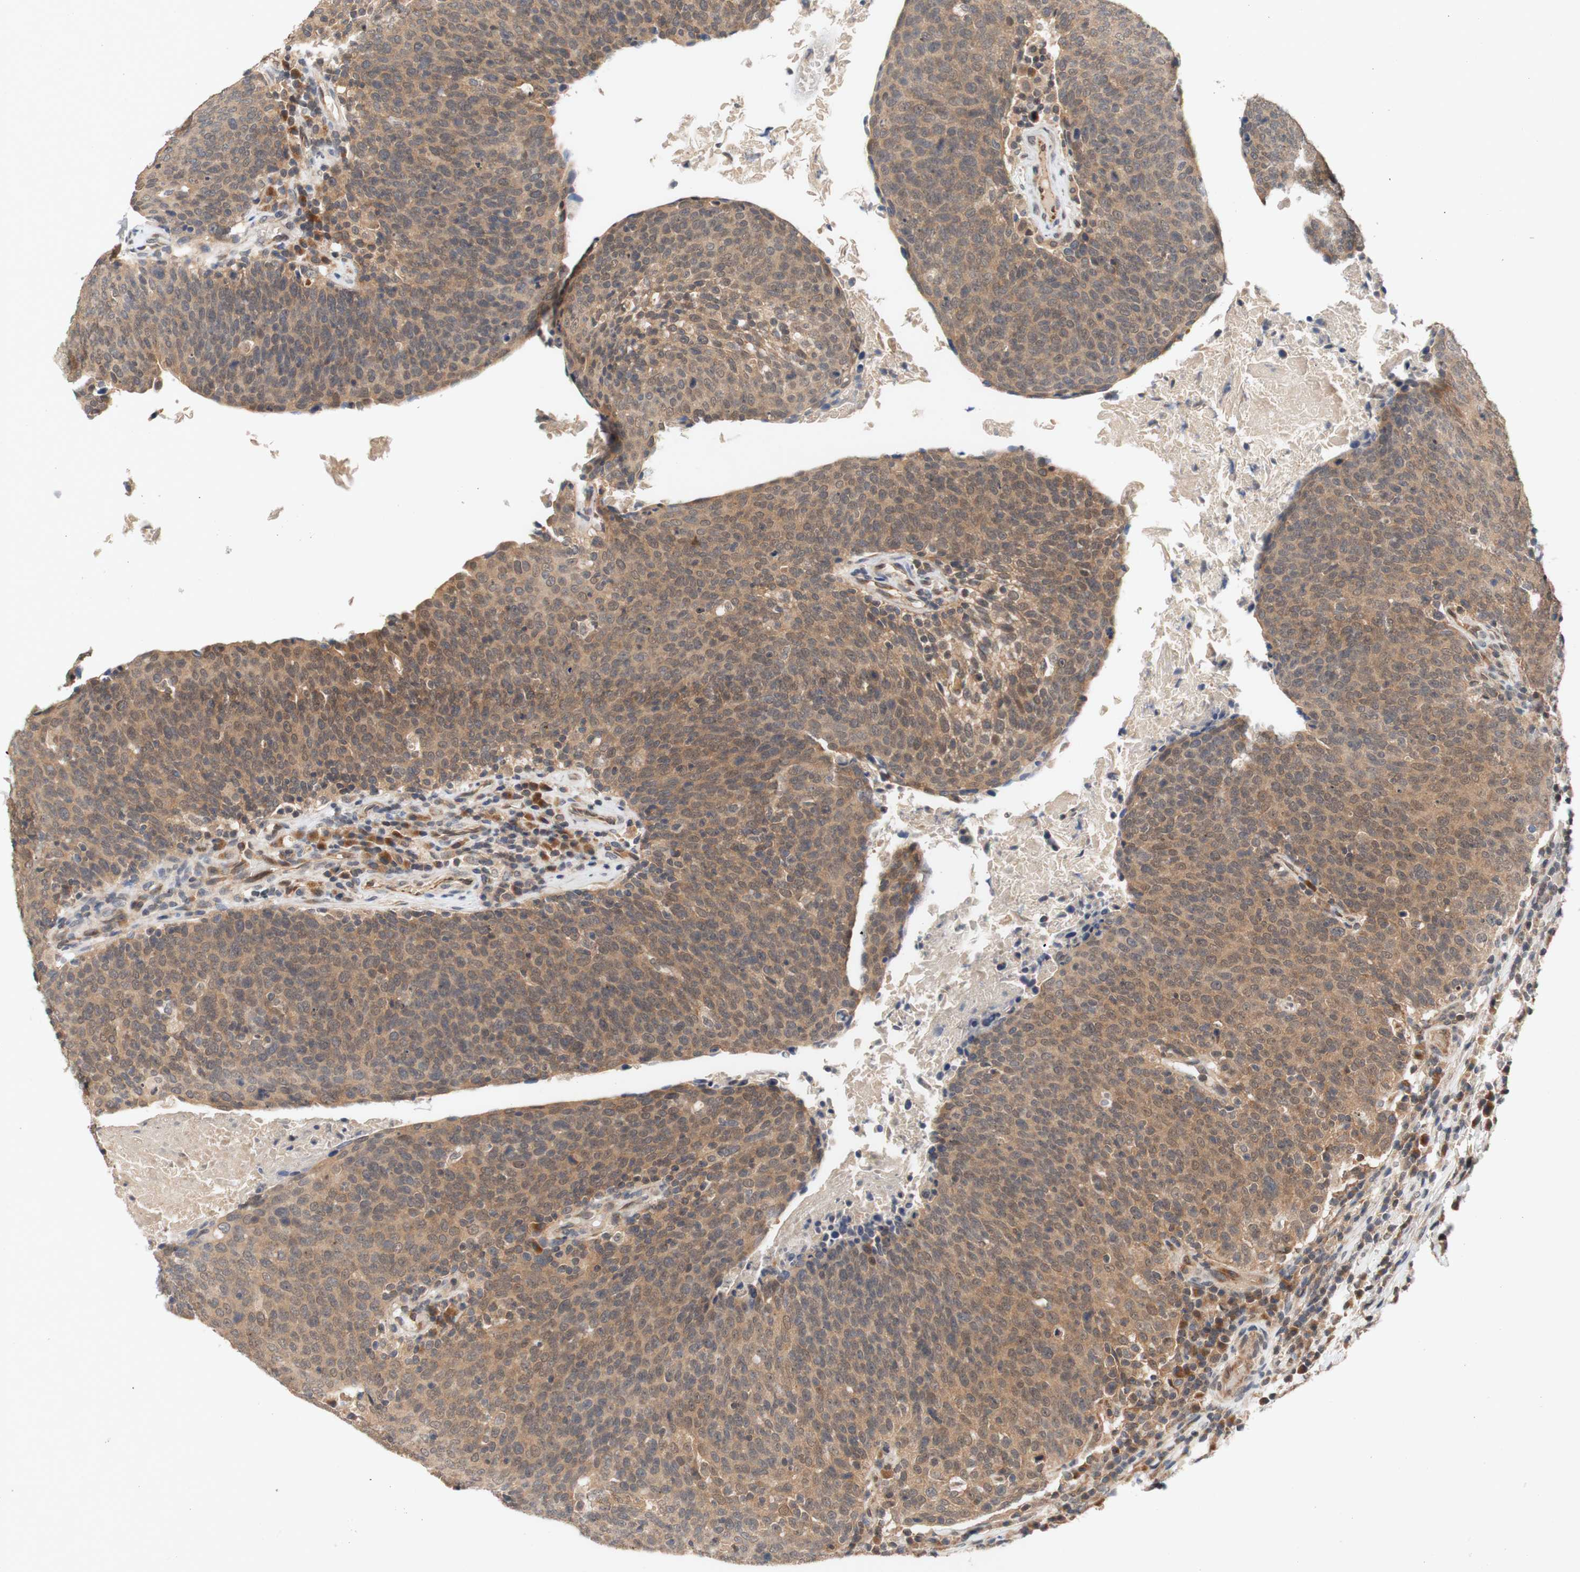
{"staining": {"intensity": "moderate", "quantity": ">75%", "location": "cytoplasmic/membranous"}, "tissue": "head and neck cancer", "cell_type": "Tumor cells", "image_type": "cancer", "snomed": [{"axis": "morphology", "description": "Squamous cell carcinoma, NOS"}, {"axis": "morphology", "description": "Squamous cell carcinoma, metastatic, NOS"}, {"axis": "topography", "description": "Lymph node"}, {"axis": "topography", "description": "Head-Neck"}], "caption": "DAB immunohistochemical staining of head and neck squamous cell carcinoma reveals moderate cytoplasmic/membranous protein positivity in about >75% of tumor cells. Immunohistochemistry stains the protein in brown and the nuclei are stained blue.", "gene": "PIN1", "patient": {"sex": "male", "age": 62}}